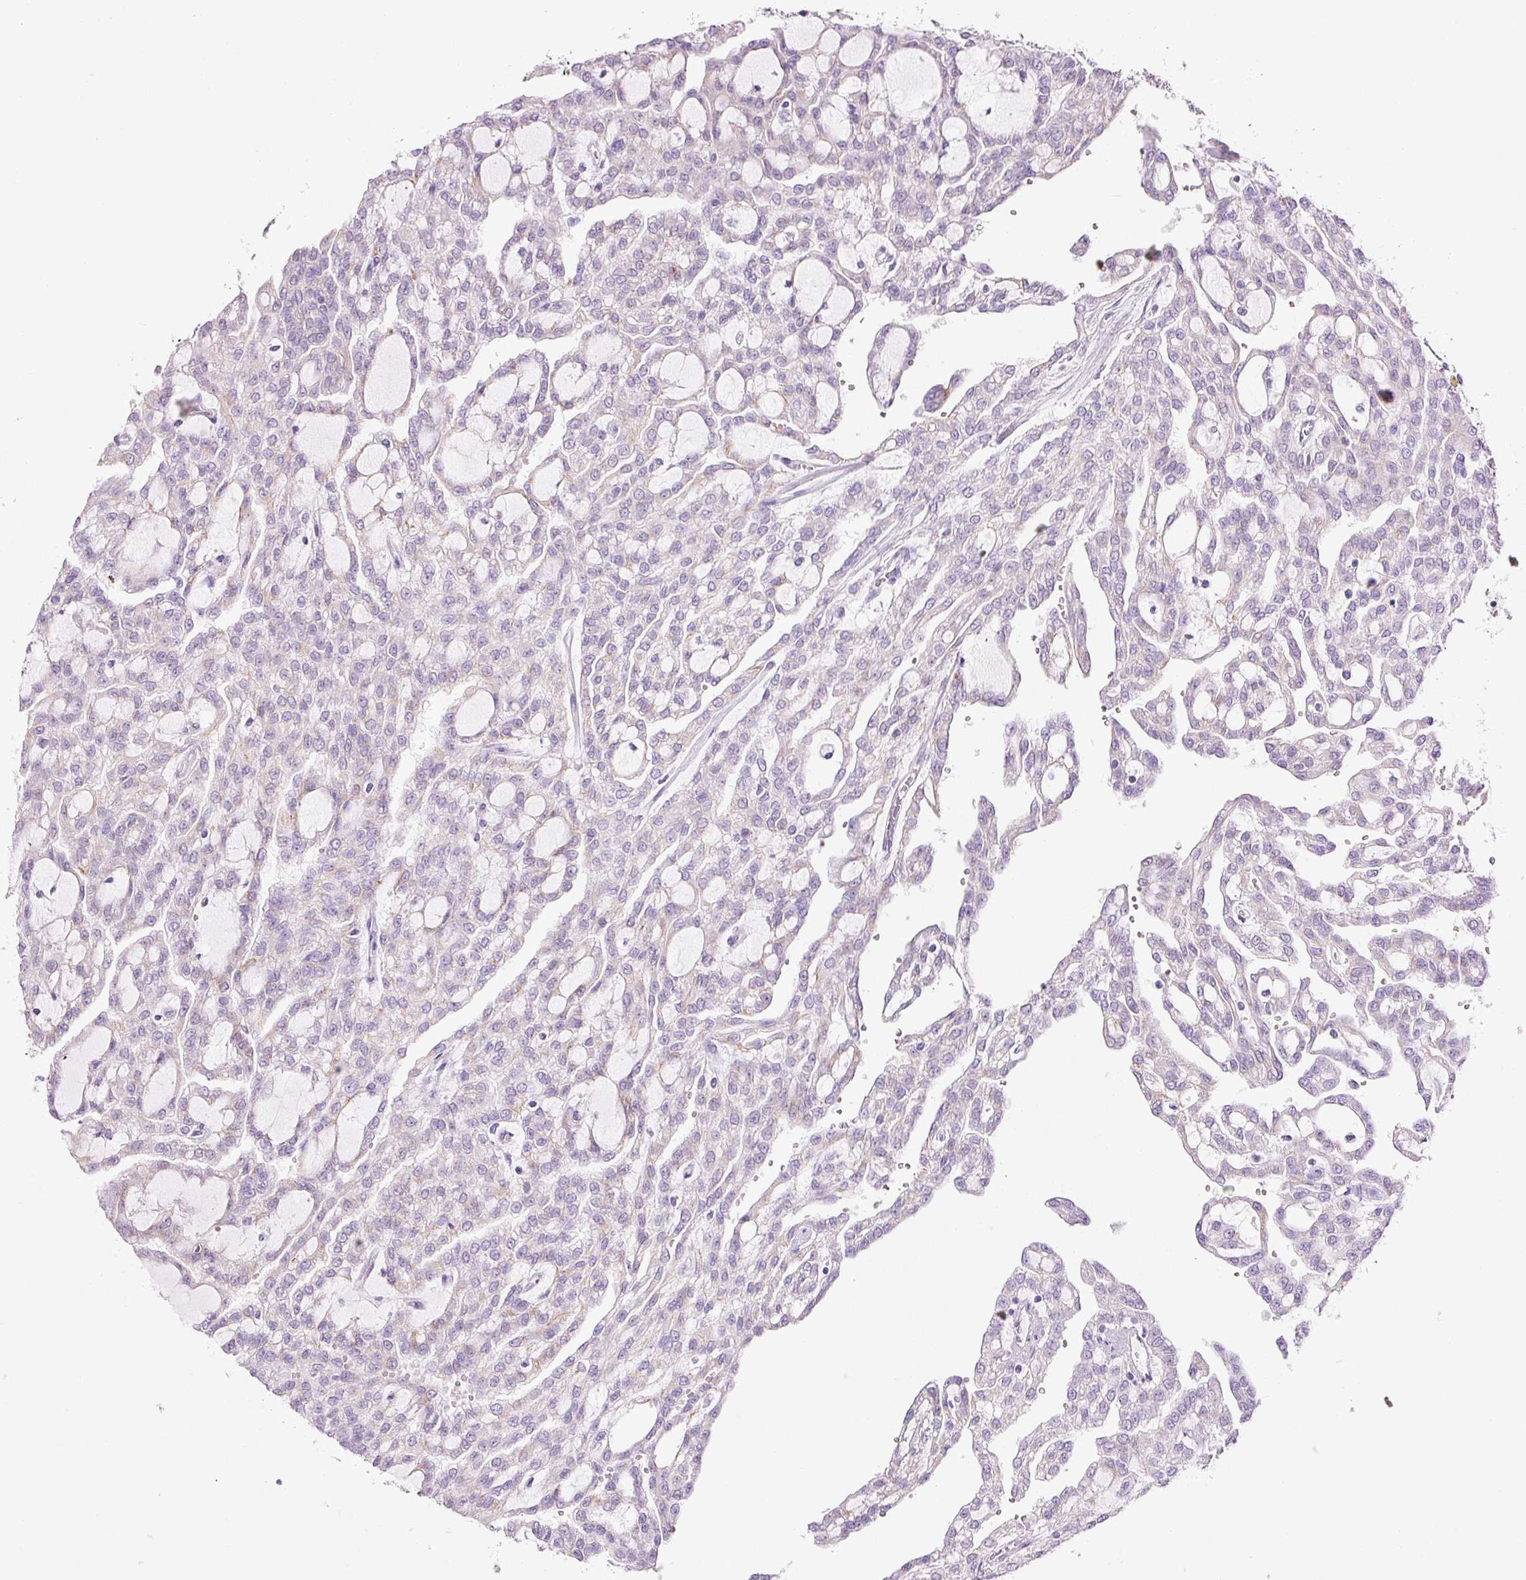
{"staining": {"intensity": "negative", "quantity": "none", "location": "none"}, "tissue": "renal cancer", "cell_type": "Tumor cells", "image_type": "cancer", "snomed": [{"axis": "morphology", "description": "Adenocarcinoma, NOS"}, {"axis": "topography", "description": "Kidney"}], "caption": "High magnification brightfield microscopy of renal adenocarcinoma stained with DAB (brown) and counterstained with hematoxylin (blue): tumor cells show no significant positivity.", "gene": "ANKRD20A1", "patient": {"sex": "male", "age": 63}}